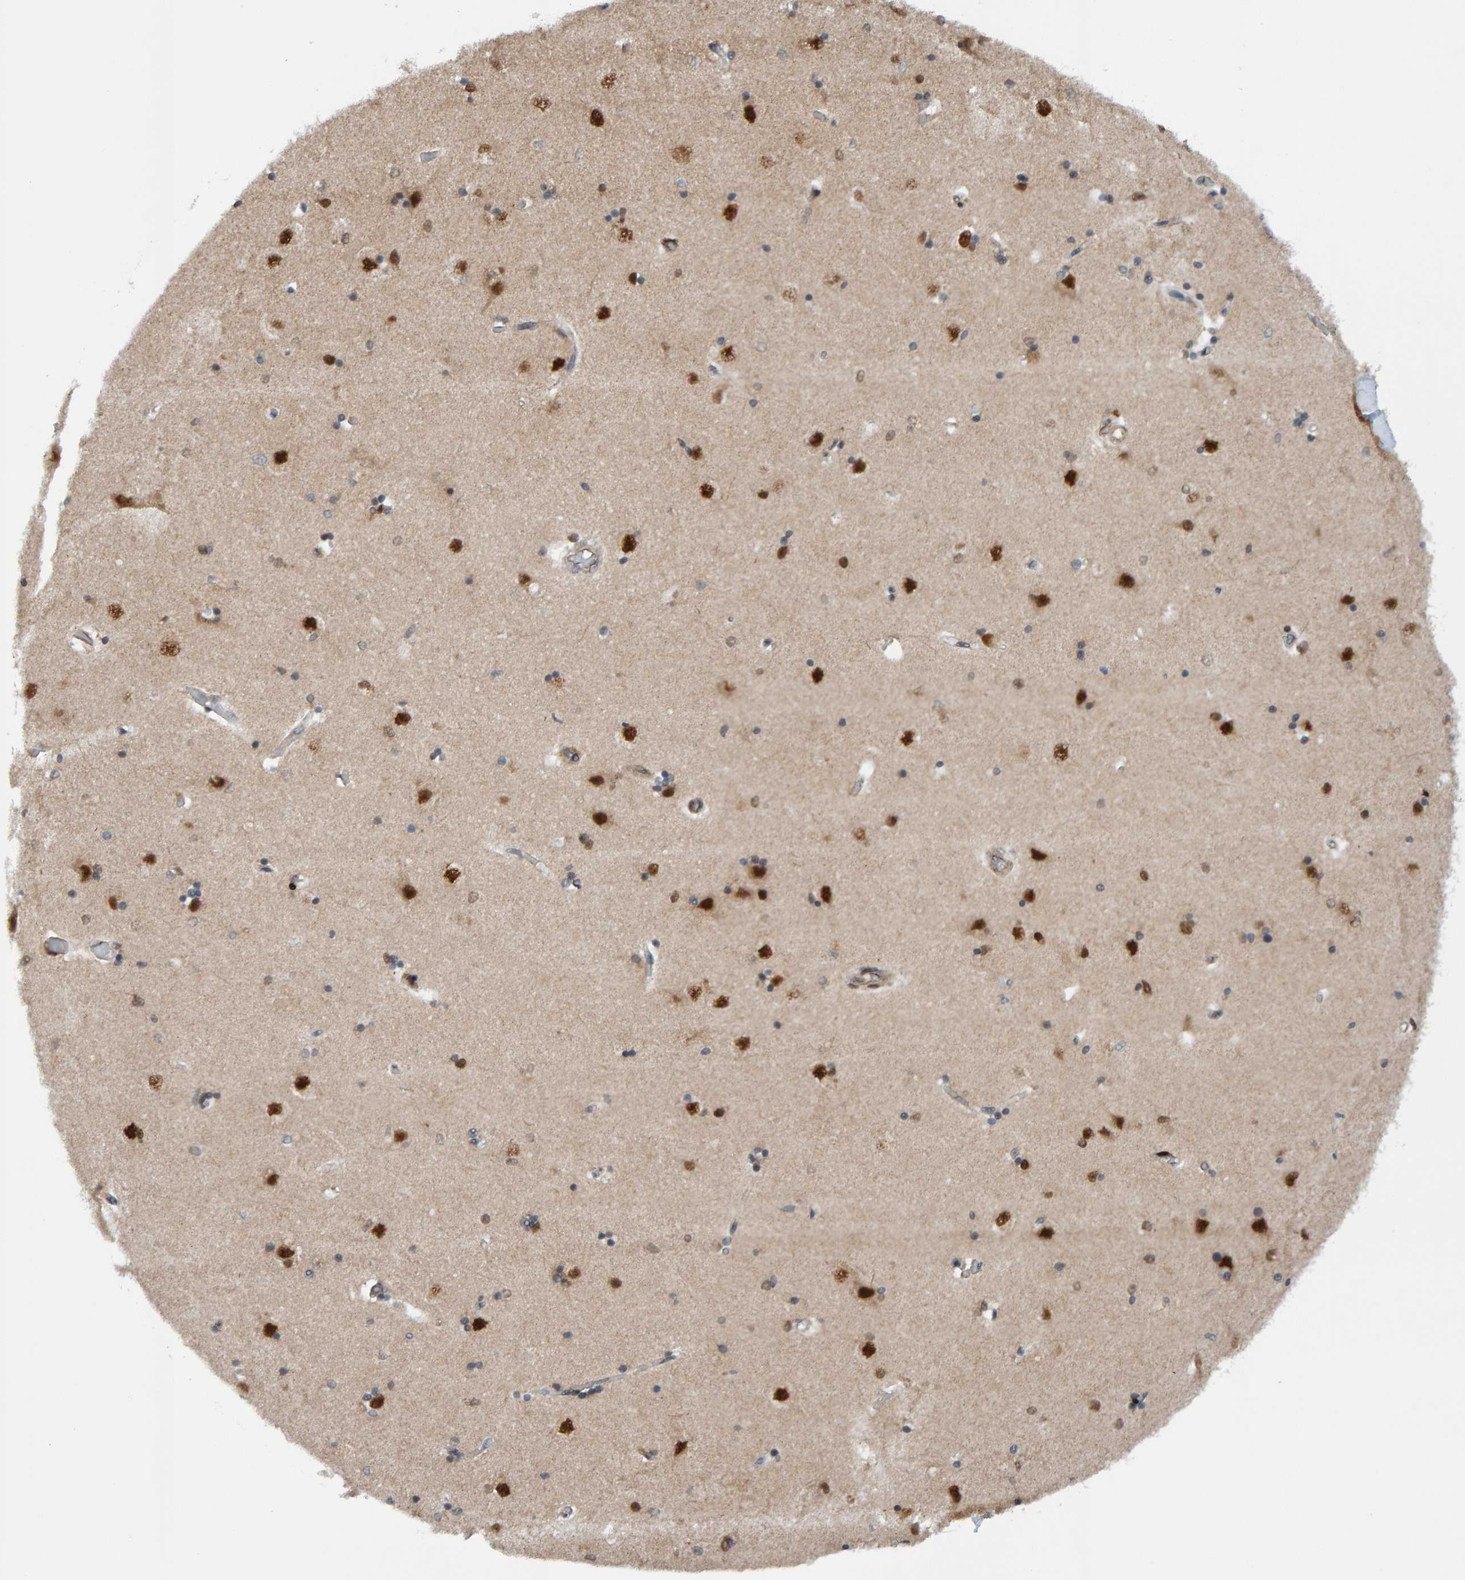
{"staining": {"intensity": "strong", "quantity": "<25%", "location": "nuclear"}, "tissue": "hippocampus", "cell_type": "Glial cells", "image_type": "normal", "snomed": [{"axis": "morphology", "description": "Normal tissue, NOS"}, {"axis": "topography", "description": "Hippocampus"}], "caption": "Hippocampus stained with DAB immunohistochemistry reveals medium levels of strong nuclear positivity in approximately <25% of glial cells.", "gene": "ZNF366", "patient": {"sex": "male", "age": 45}}